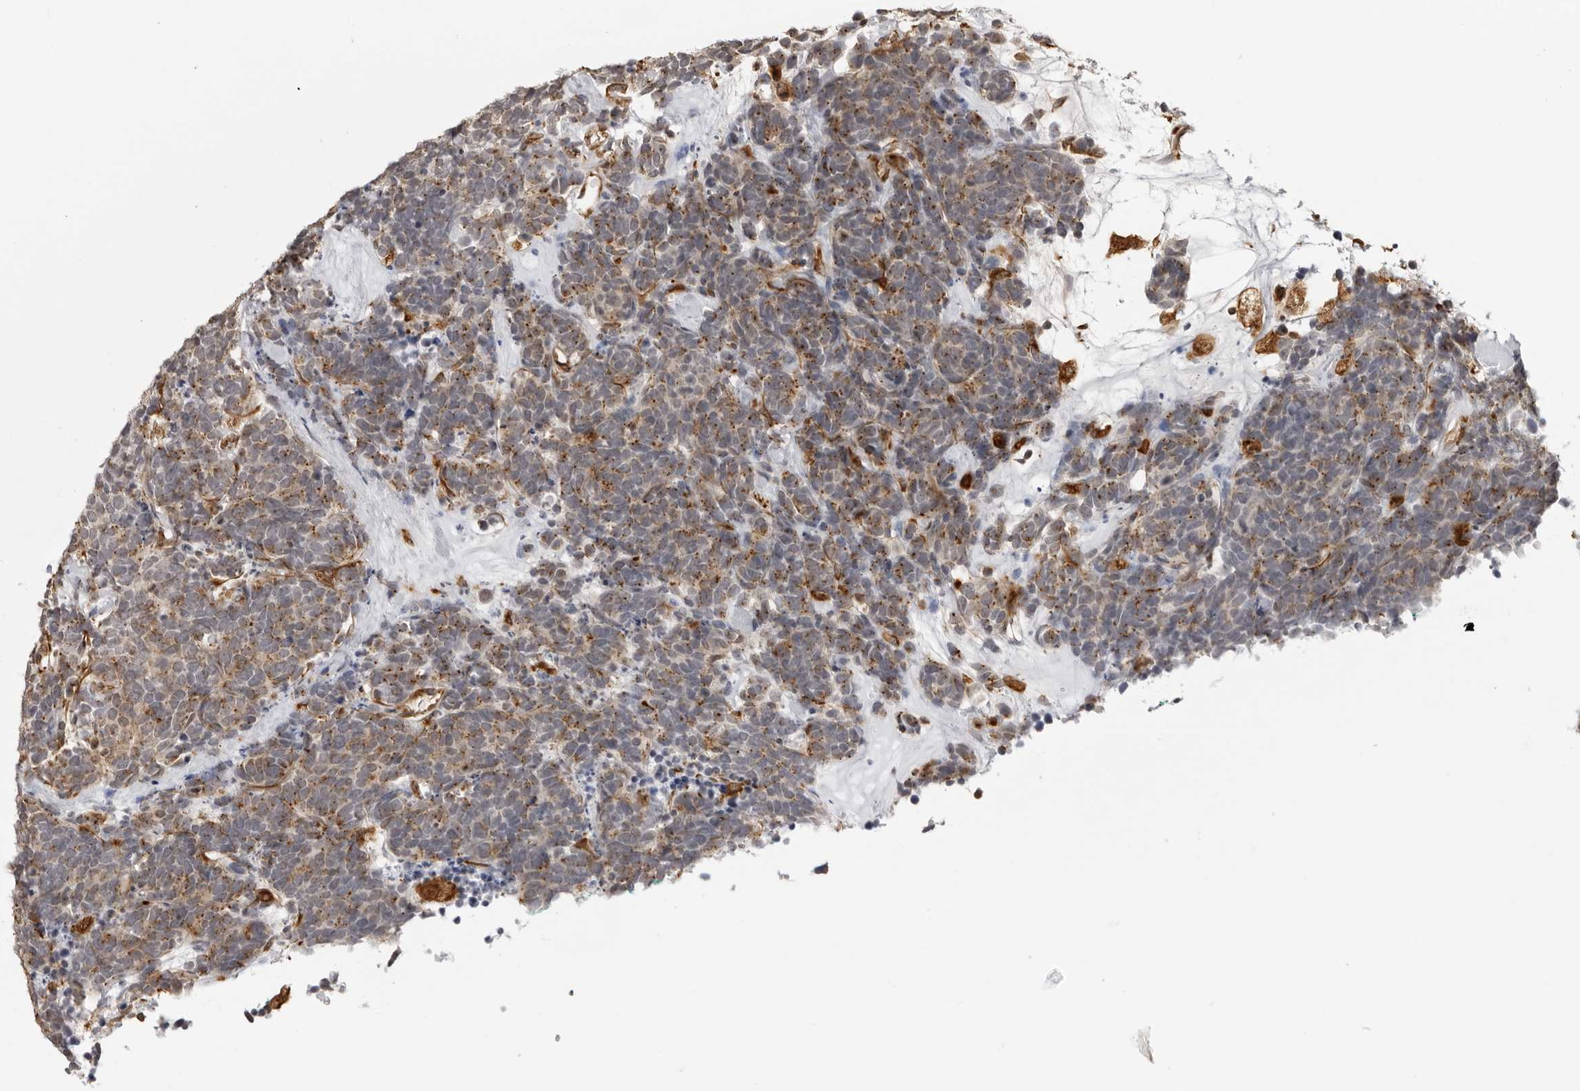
{"staining": {"intensity": "weak", "quantity": ">75%", "location": "cytoplasmic/membranous"}, "tissue": "carcinoid", "cell_type": "Tumor cells", "image_type": "cancer", "snomed": [{"axis": "morphology", "description": "Carcinoma, NOS"}, {"axis": "morphology", "description": "Carcinoid, malignant, NOS"}, {"axis": "topography", "description": "Urinary bladder"}], "caption": "Carcinoid stained for a protein (brown) exhibits weak cytoplasmic/membranous positive staining in approximately >75% of tumor cells.", "gene": "DYNLT5", "patient": {"sex": "male", "age": 57}}